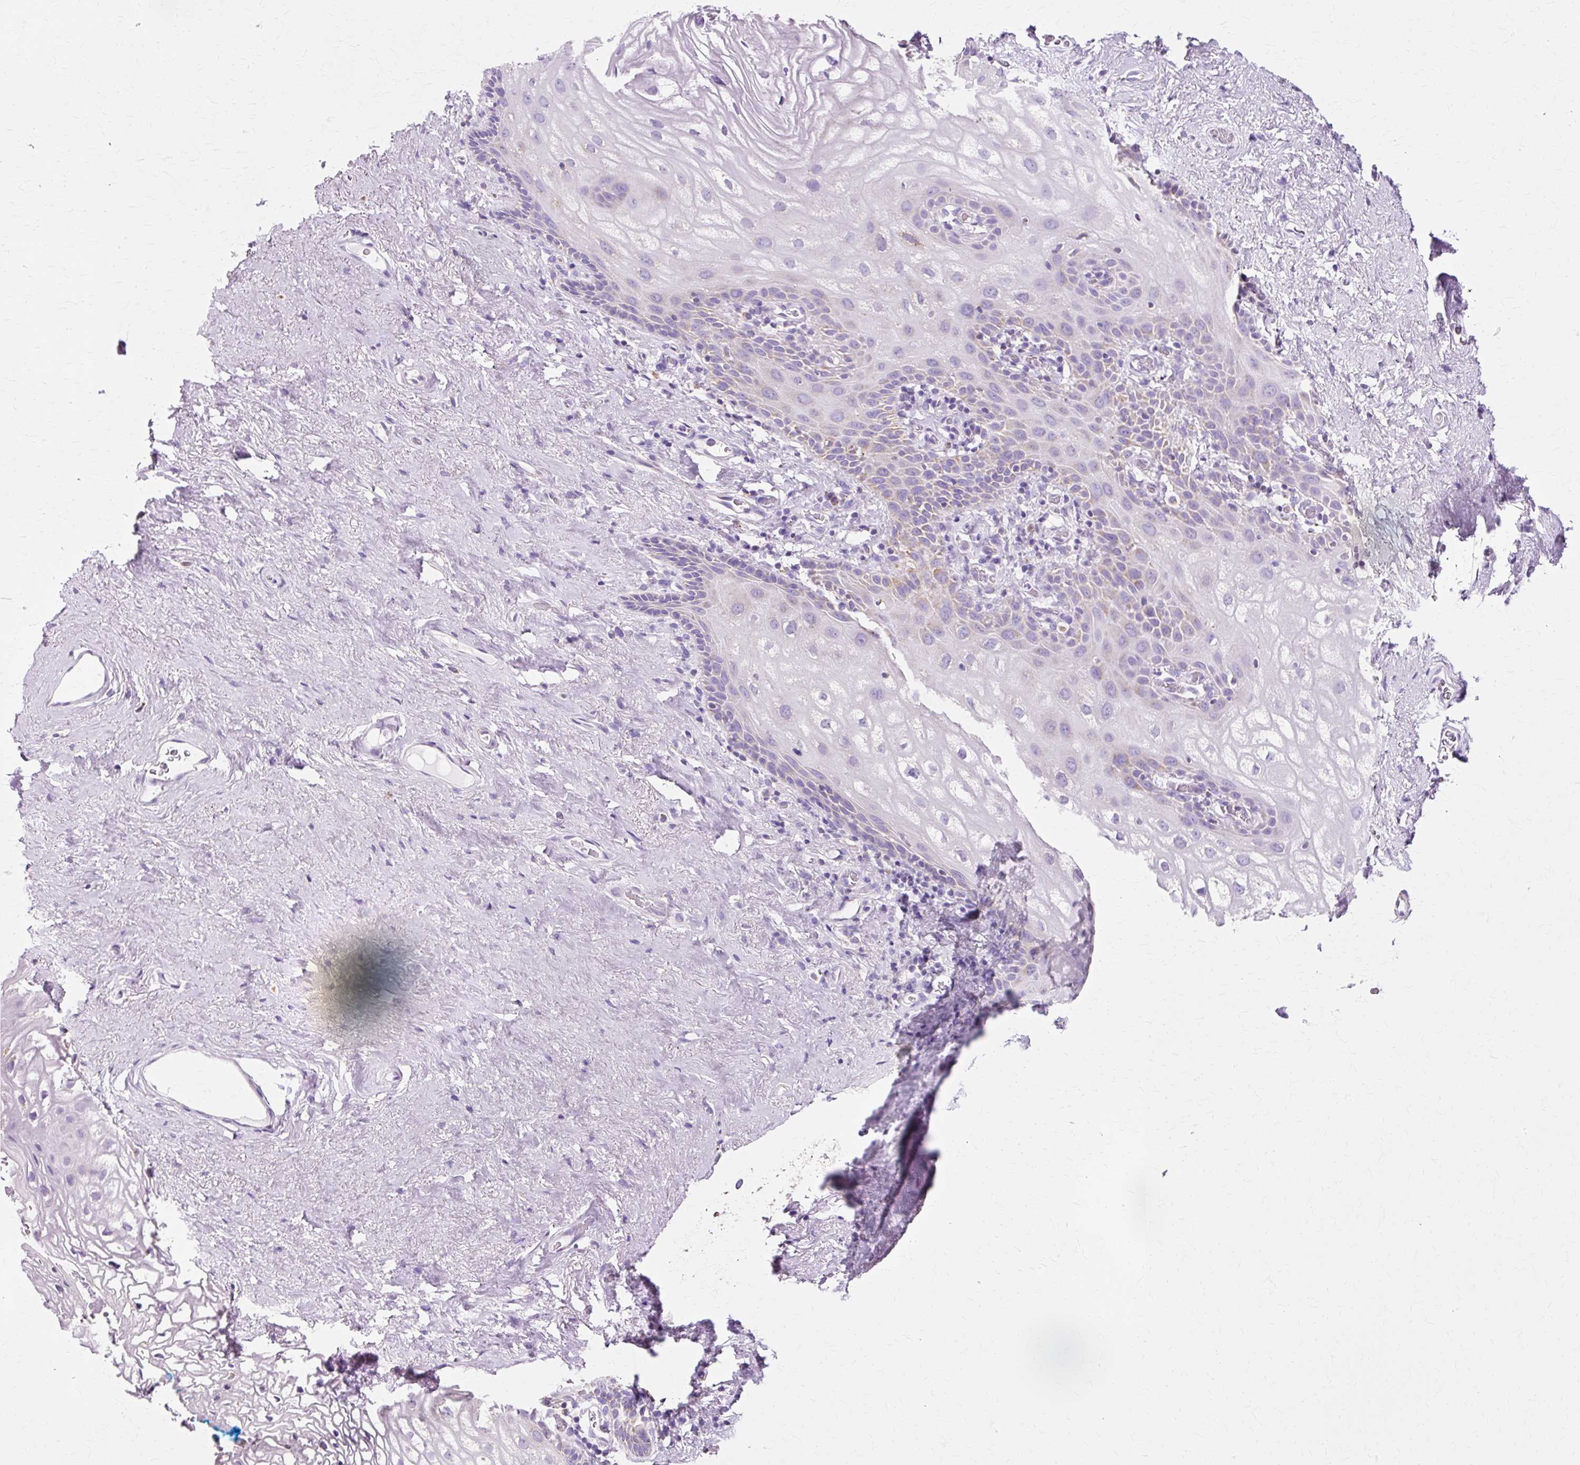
{"staining": {"intensity": "moderate", "quantity": "<25%", "location": "cytoplasmic/membranous"}, "tissue": "vagina", "cell_type": "Squamous epithelial cells", "image_type": "normal", "snomed": [{"axis": "morphology", "description": "Normal tissue, NOS"}, {"axis": "topography", "description": "Vagina"}, {"axis": "topography", "description": "Peripheral nerve tissue"}], "caption": "Vagina stained with a brown dye exhibits moderate cytoplasmic/membranous positive staining in about <25% of squamous epithelial cells.", "gene": "ATP5PO", "patient": {"sex": "female", "age": 71}}